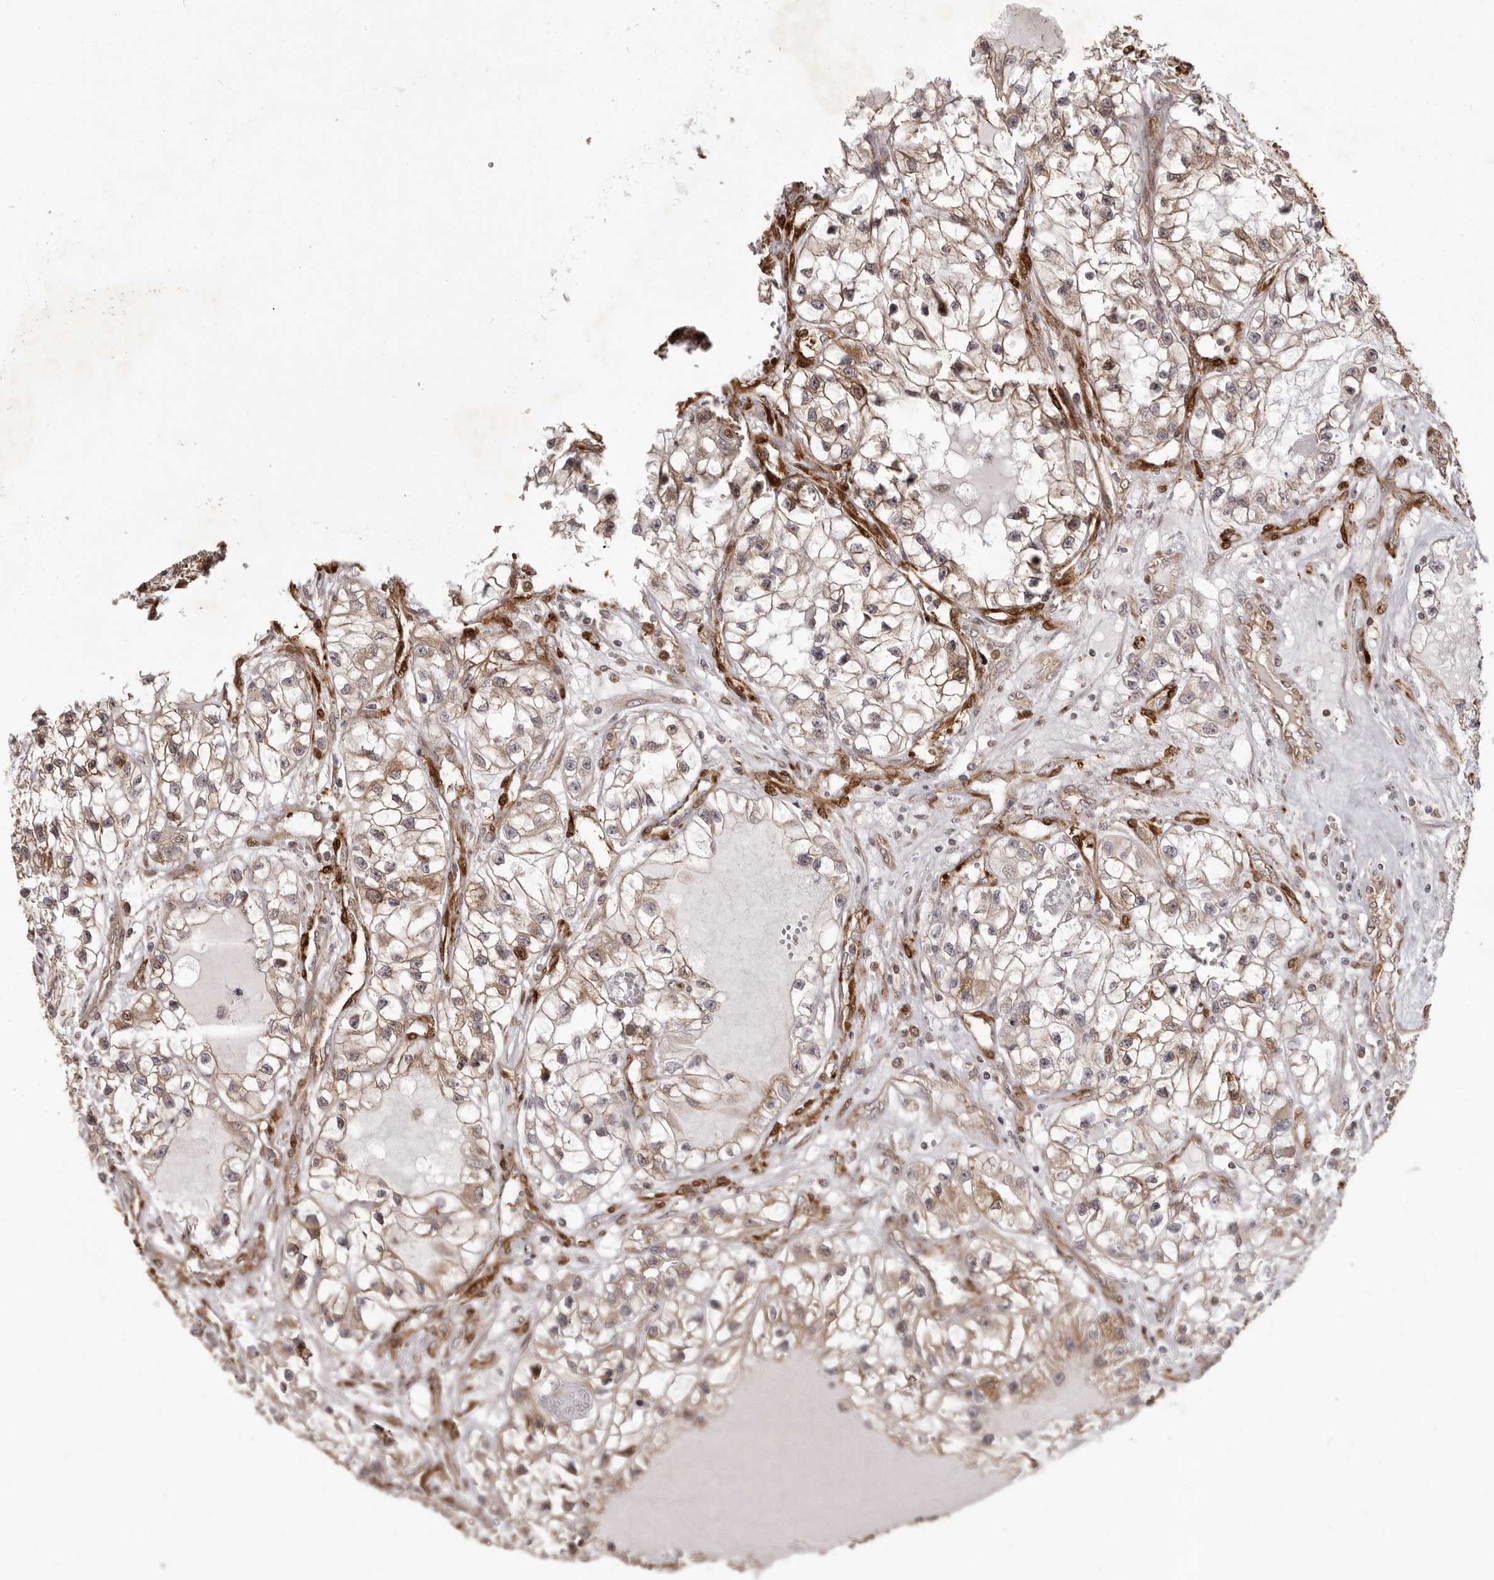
{"staining": {"intensity": "weak", "quantity": "25%-75%", "location": "cytoplasmic/membranous"}, "tissue": "renal cancer", "cell_type": "Tumor cells", "image_type": "cancer", "snomed": [{"axis": "morphology", "description": "Adenocarcinoma, NOS"}, {"axis": "topography", "description": "Kidney"}], "caption": "Tumor cells exhibit low levels of weak cytoplasmic/membranous staining in approximately 25%-75% of cells in human renal adenocarcinoma. The staining was performed using DAB, with brown indicating positive protein expression. Nuclei are stained blue with hematoxylin.", "gene": "GFOD1", "patient": {"sex": "female", "age": 57}}